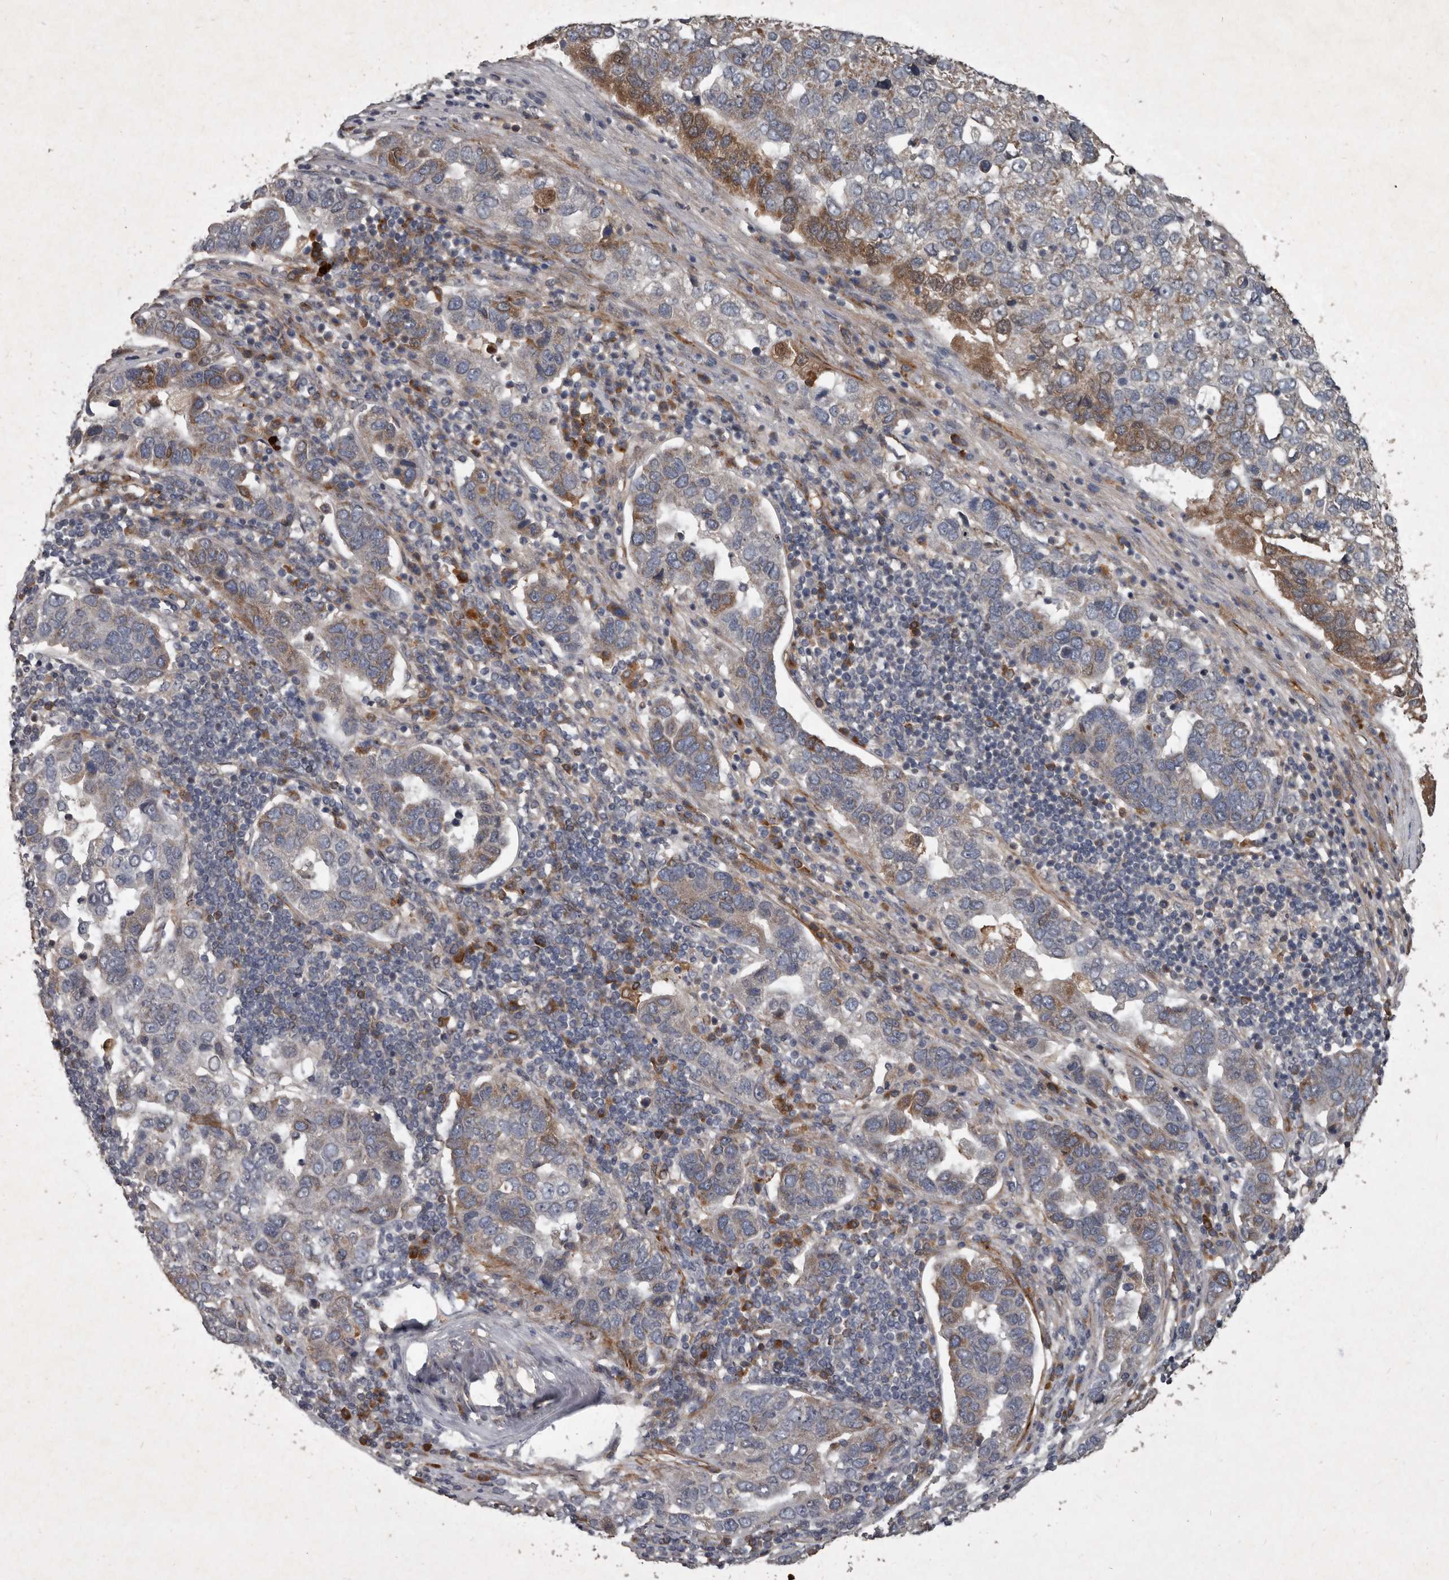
{"staining": {"intensity": "moderate", "quantity": "<25%", "location": "cytoplasmic/membranous"}, "tissue": "pancreatic cancer", "cell_type": "Tumor cells", "image_type": "cancer", "snomed": [{"axis": "morphology", "description": "Adenocarcinoma, NOS"}, {"axis": "topography", "description": "Pancreas"}], "caption": "DAB immunohistochemical staining of adenocarcinoma (pancreatic) reveals moderate cytoplasmic/membranous protein staining in about <25% of tumor cells.", "gene": "MRPS15", "patient": {"sex": "female", "age": 61}}